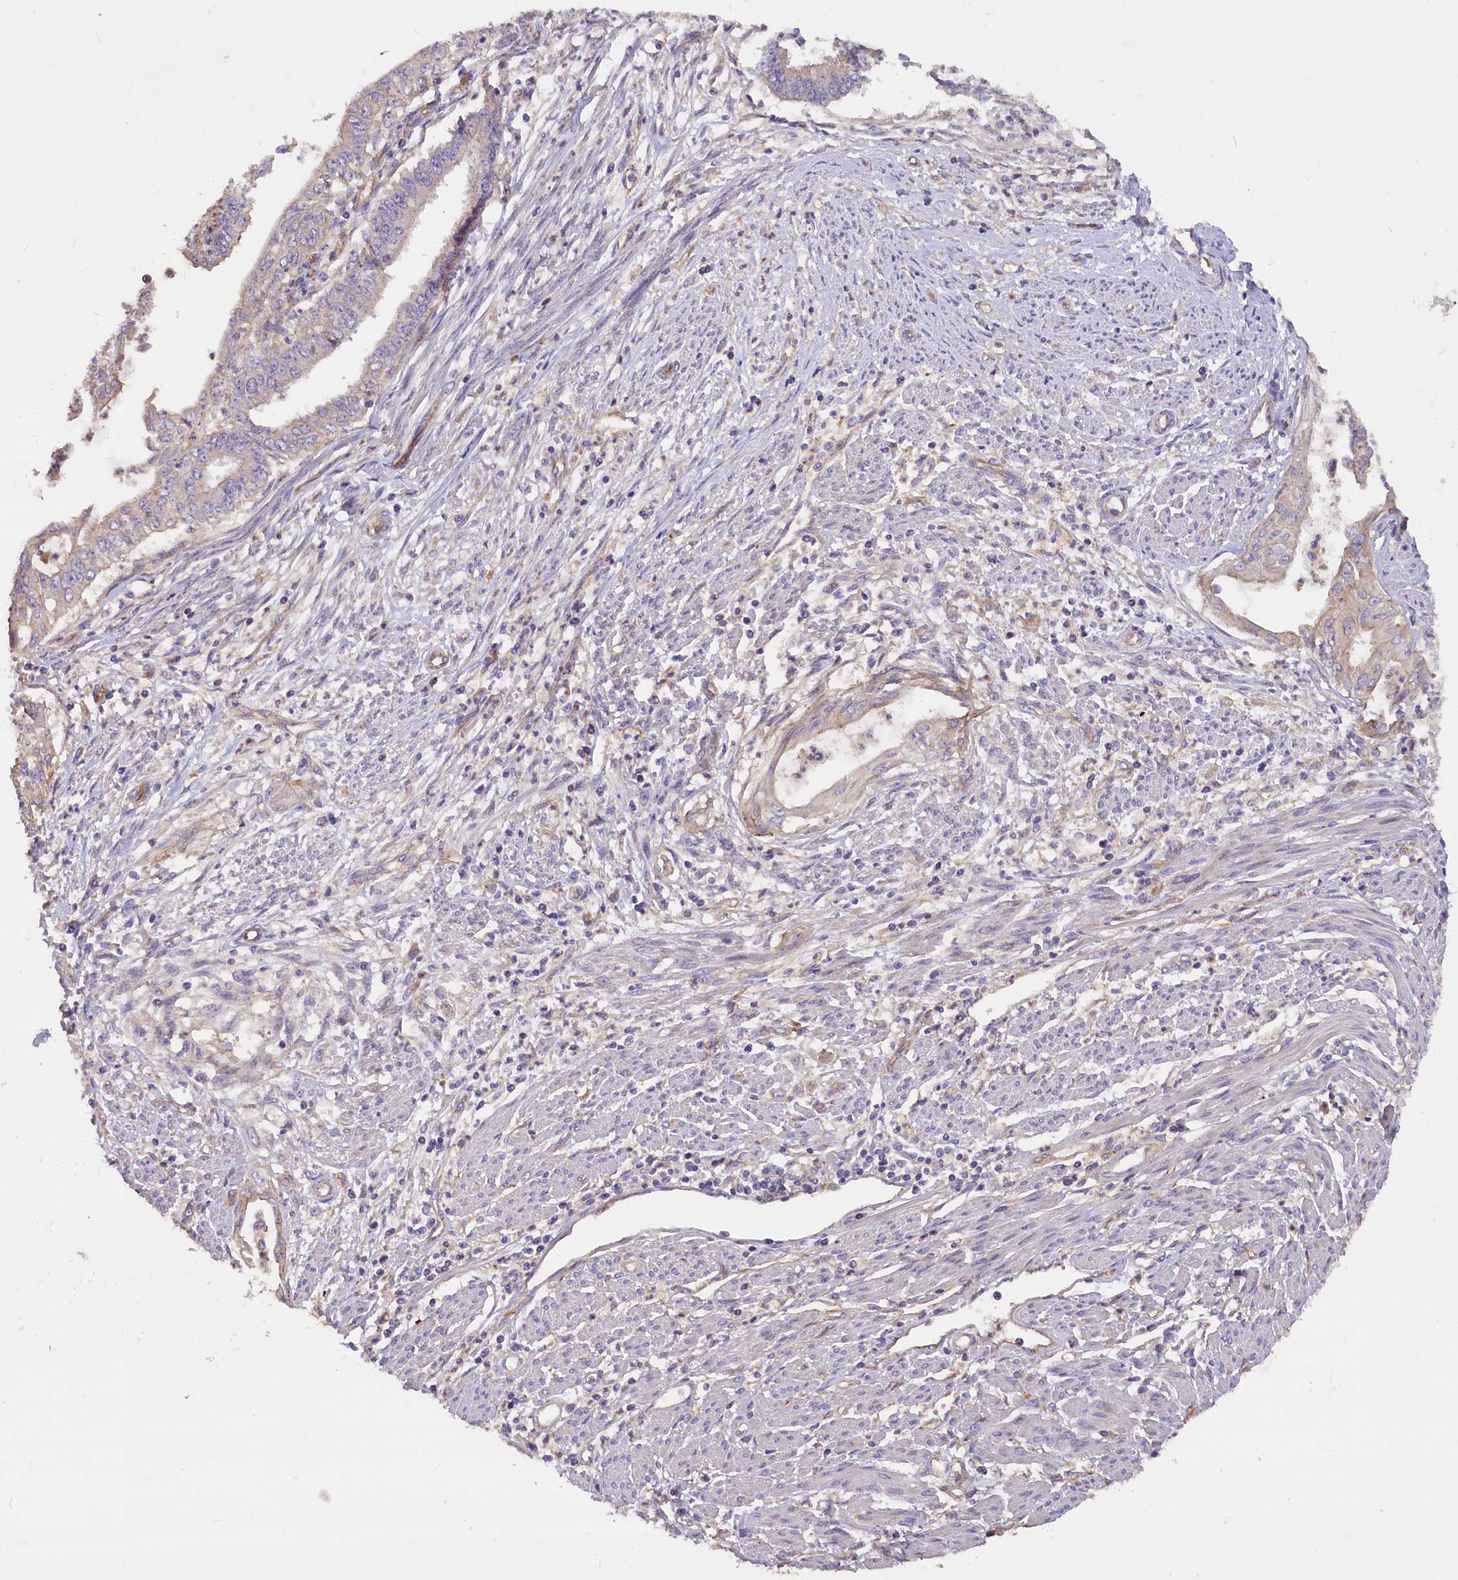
{"staining": {"intensity": "moderate", "quantity": "<25%", "location": "cytoplasmic/membranous"}, "tissue": "endometrial cancer", "cell_type": "Tumor cells", "image_type": "cancer", "snomed": [{"axis": "morphology", "description": "Adenocarcinoma, NOS"}, {"axis": "topography", "description": "Endometrium"}], "caption": "IHC micrograph of neoplastic tissue: human endometrial cancer (adenocarcinoma) stained using IHC shows low levels of moderate protein expression localized specifically in the cytoplasmic/membranous of tumor cells, appearing as a cytoplasmic/membranous brown color.", "gene": "ERMARD", "patient": {"sex": "female", "age": 73}}